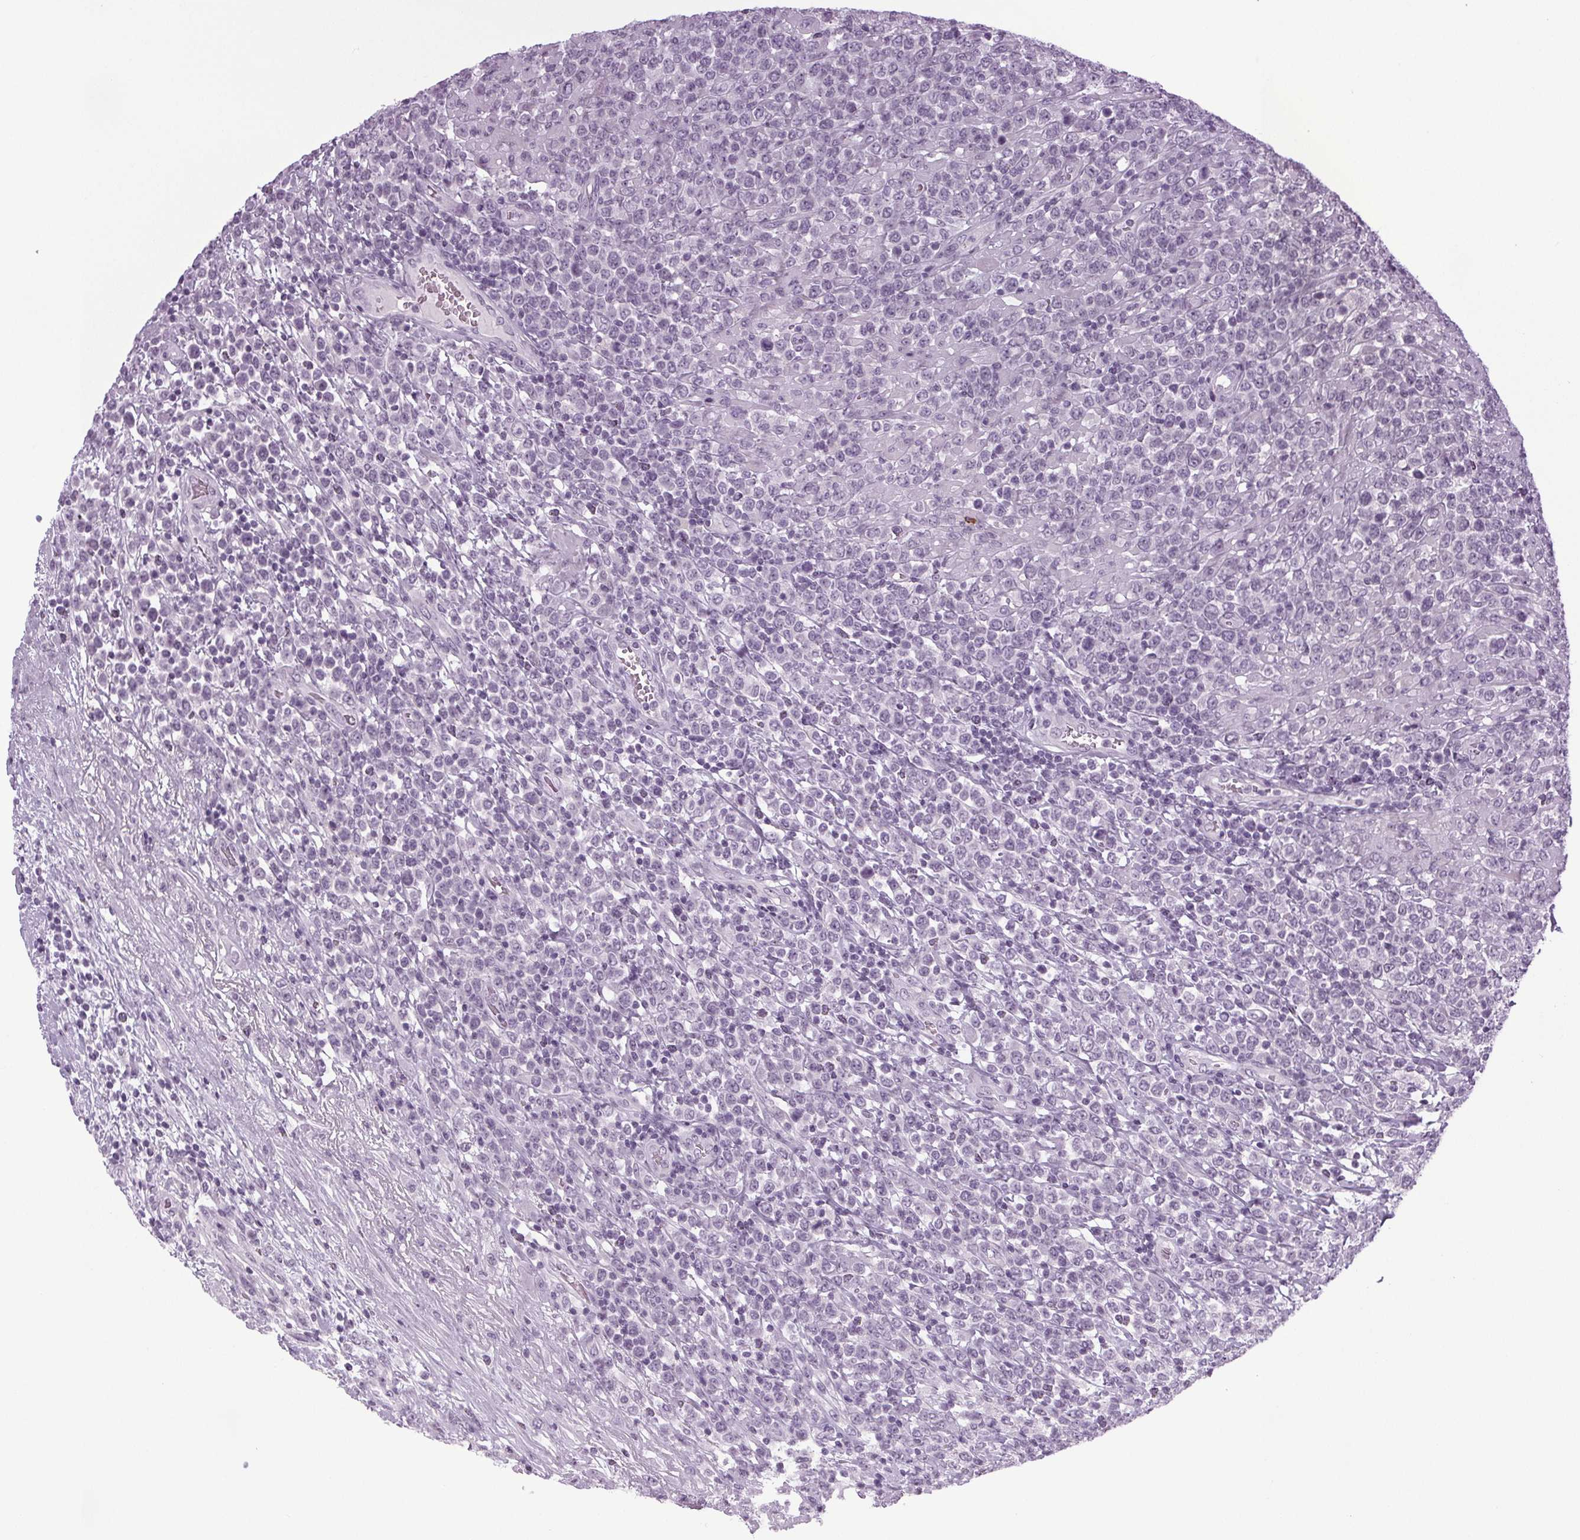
{"staining": {"intensity": "negative", "quantity": "none", "location": "none"}, "tissue": "lymphoma", "cell_type": "Tumor cells", "image_type": "cancer", "snomed": [{"axis": "morphology", "description": "Malignant lymphoma, non-Hodgkin's type, High grade"}, {"axis": "topography", "description": "Soft tissue"}], "caption": "Immunohistochemistry of high-grade malignant lymphoma, non-Hodgkin's type exhibits no positivity in tumor cells.", "gene": "IGF2BP1", "patient": {"sex": "female", "age": 56}}